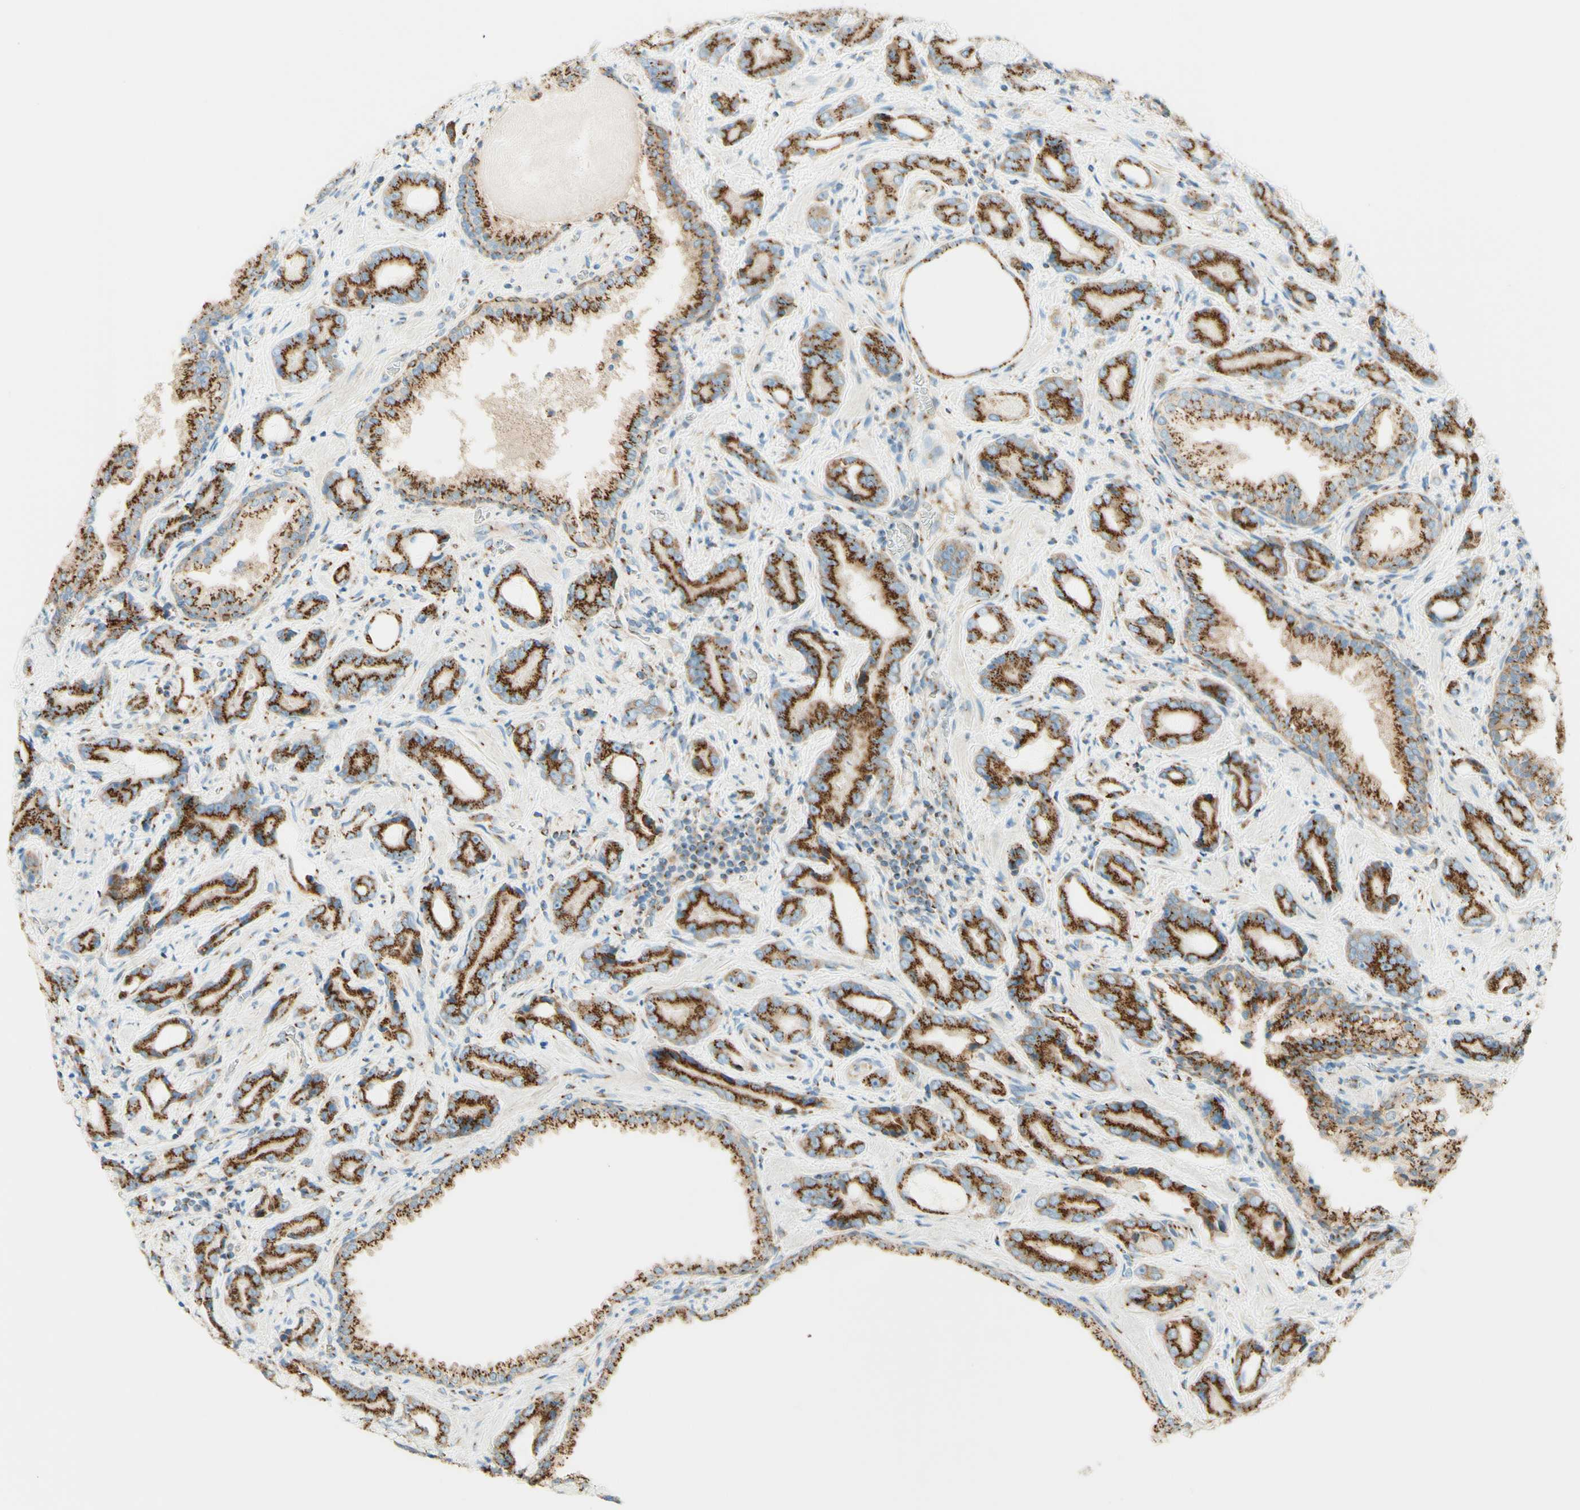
{"staining": {"intensity": "strong", "quantity": ">75%", "location": "cytoplasmic/membranous"}, "tissue": "prostate cancer", "cell_type": "Tumor cells", "image_type": "cancer", "snomed": [{"axis": "morphology", "description": "Adenocarcinoma, Low grade"}, {"axis": "topography", "description": "Prostate"}], "caption": "A high-resolution histopathology image shows immunohistochemistry (IHC) staining of low-grade adenocarcinoma (prostate), which shows strong cytoplasmic/membranous expression in approximately >75% of tumor cells.", "gene": "GOLGB1", "patient": {"sex": "male", "age": 60}}